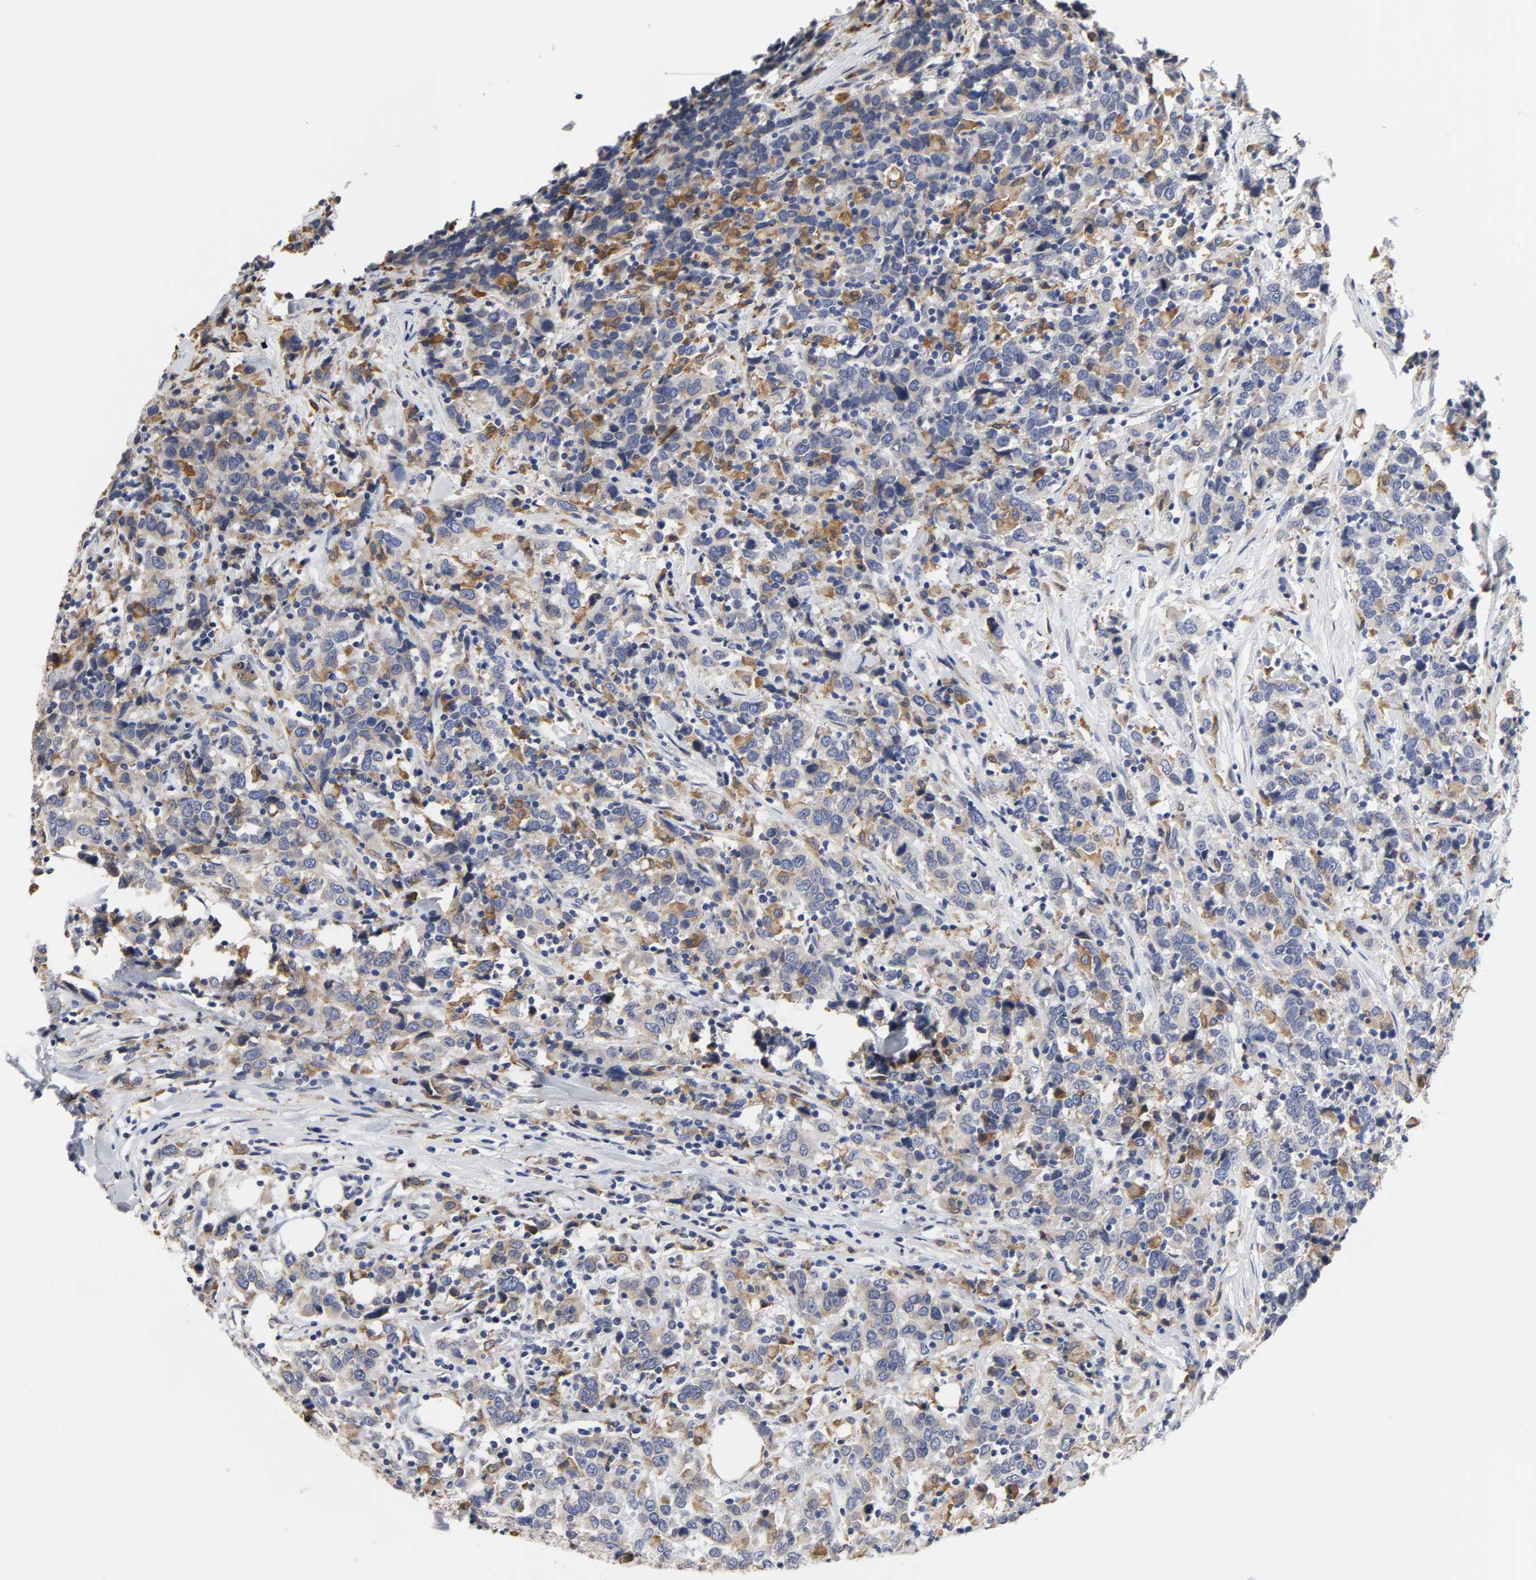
{"staining": {"intensity": "moderate", "quantity": "<25%", "location": "cytoplasmic/membranous"}, "tissue": "urothelial cancer", "cell_type": "Tumor cells", "image_type": "cancer", "snomed": [{"axis": "morphology", "description": "Urothelial carcinoma, High grade"}, {"axis": "topography", "description": "Urinary bladder"}], "caption": "A low amount of moderate cytoplasmic/membranous staining is seen in about <25% of tumor cells in urothelial cancer tissue. The staining was performed using DAB (3,3'-diaminobenzidine), with brown indicating positive protein expression. Nuclei are stained blue with hematoxylin.", "gene": "HCK", "patient": {"sex": "male", "age": 61}}